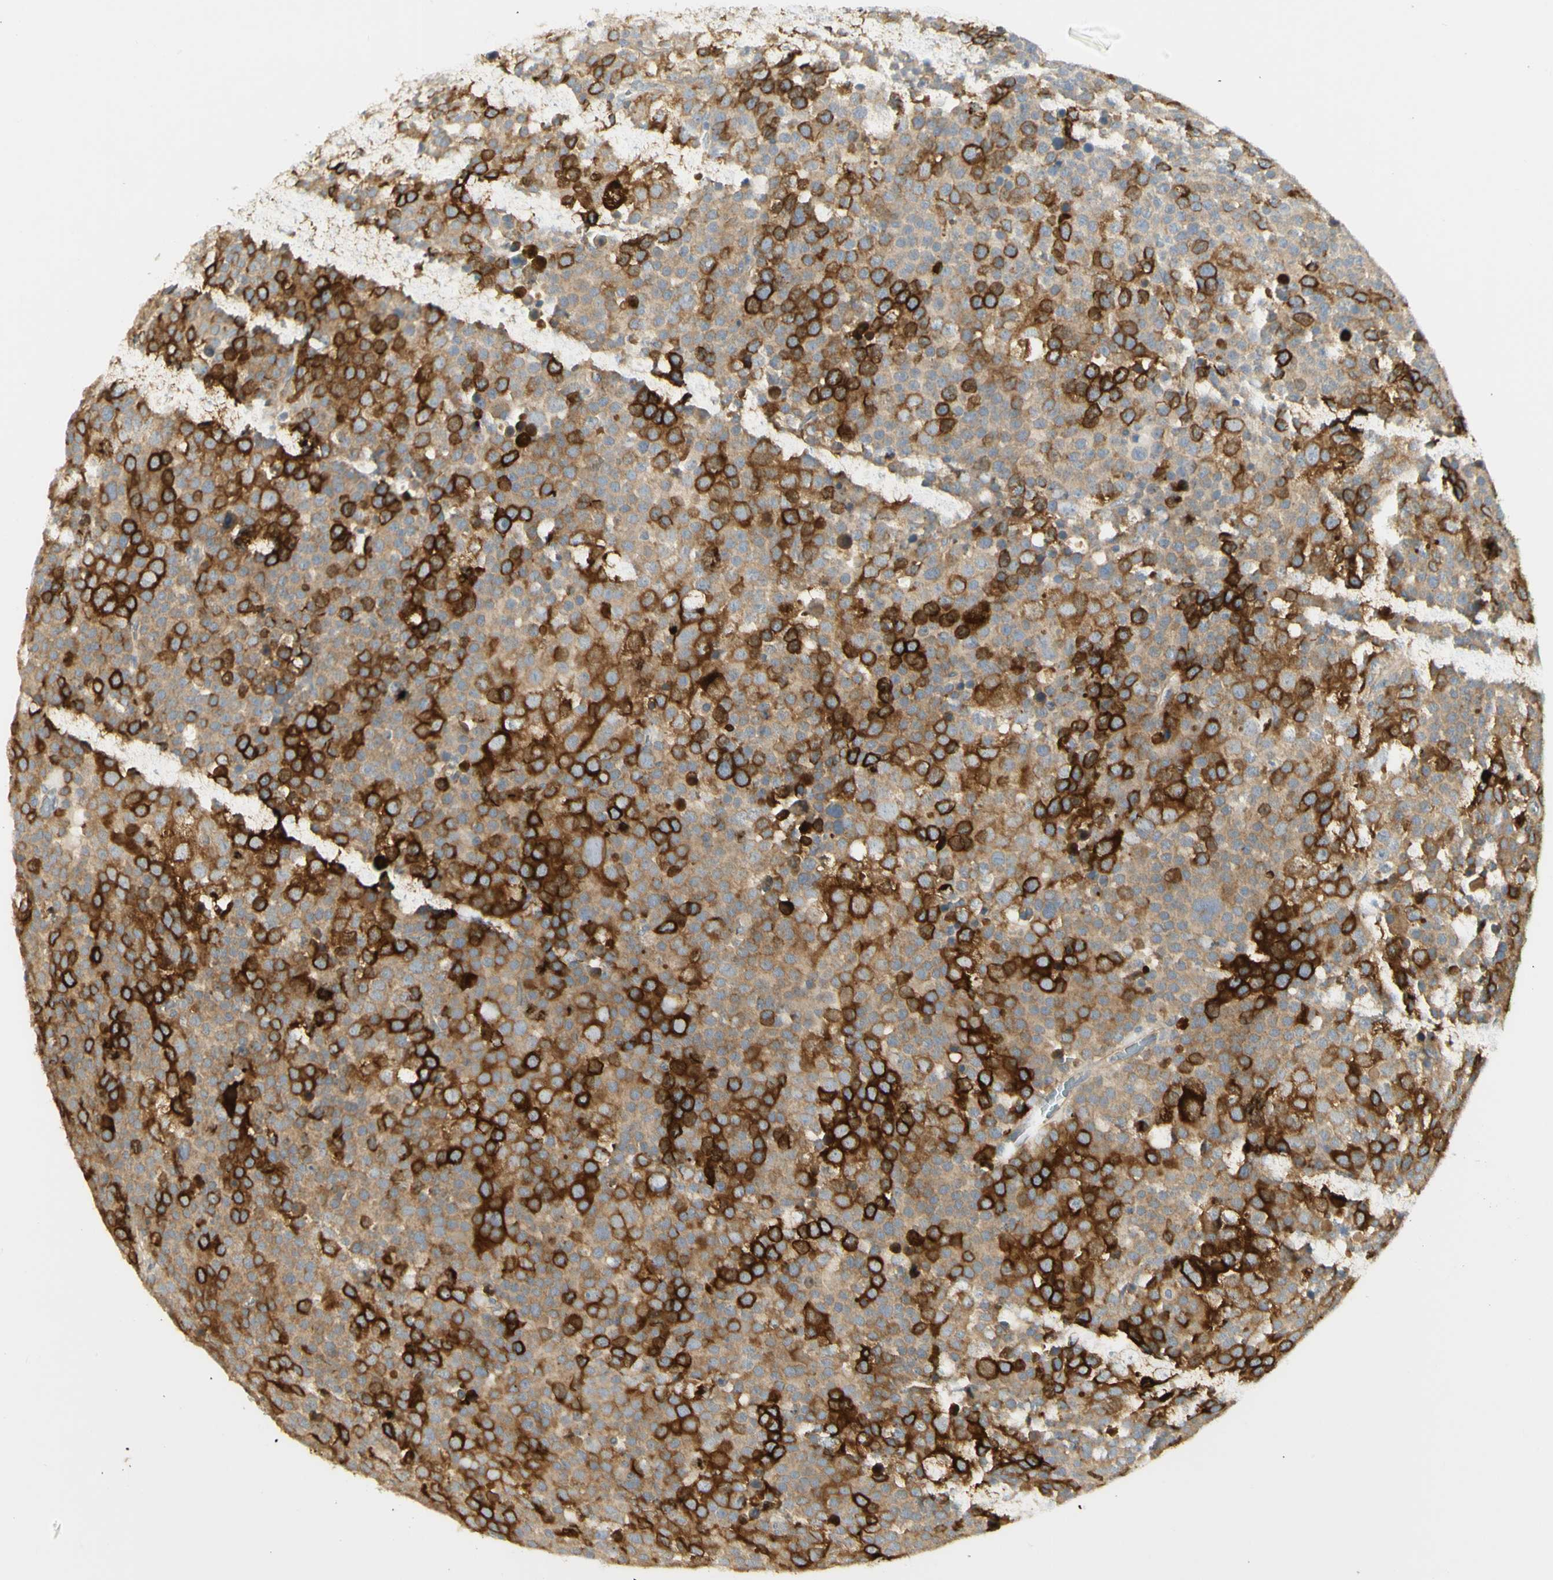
{"staining": {"intensity": "strong", "quantity": ">75%", "location": "cytoplasmic/membranous"}, "tissue": "testis cancer", "cell_type": "Tumor cells", "image_type": "cancer", "snomed": [{"axis": "morphology", "description": "Seminoma, NOS"}, {"axis": "topography", "description": "Testis"}], "caption": "Immunohistochemistry micrograph of neoplastic tissue: human seminoma (testis) stained using immunohistochemistry shows high levels of strong protein expression localized specifically in the cytoplasmic/membranous of tumor cells, appearing as a cytoplasmic/membranous brown color.", "gene": "KIF11", "patient": {"sex": "male", "age": 71}}